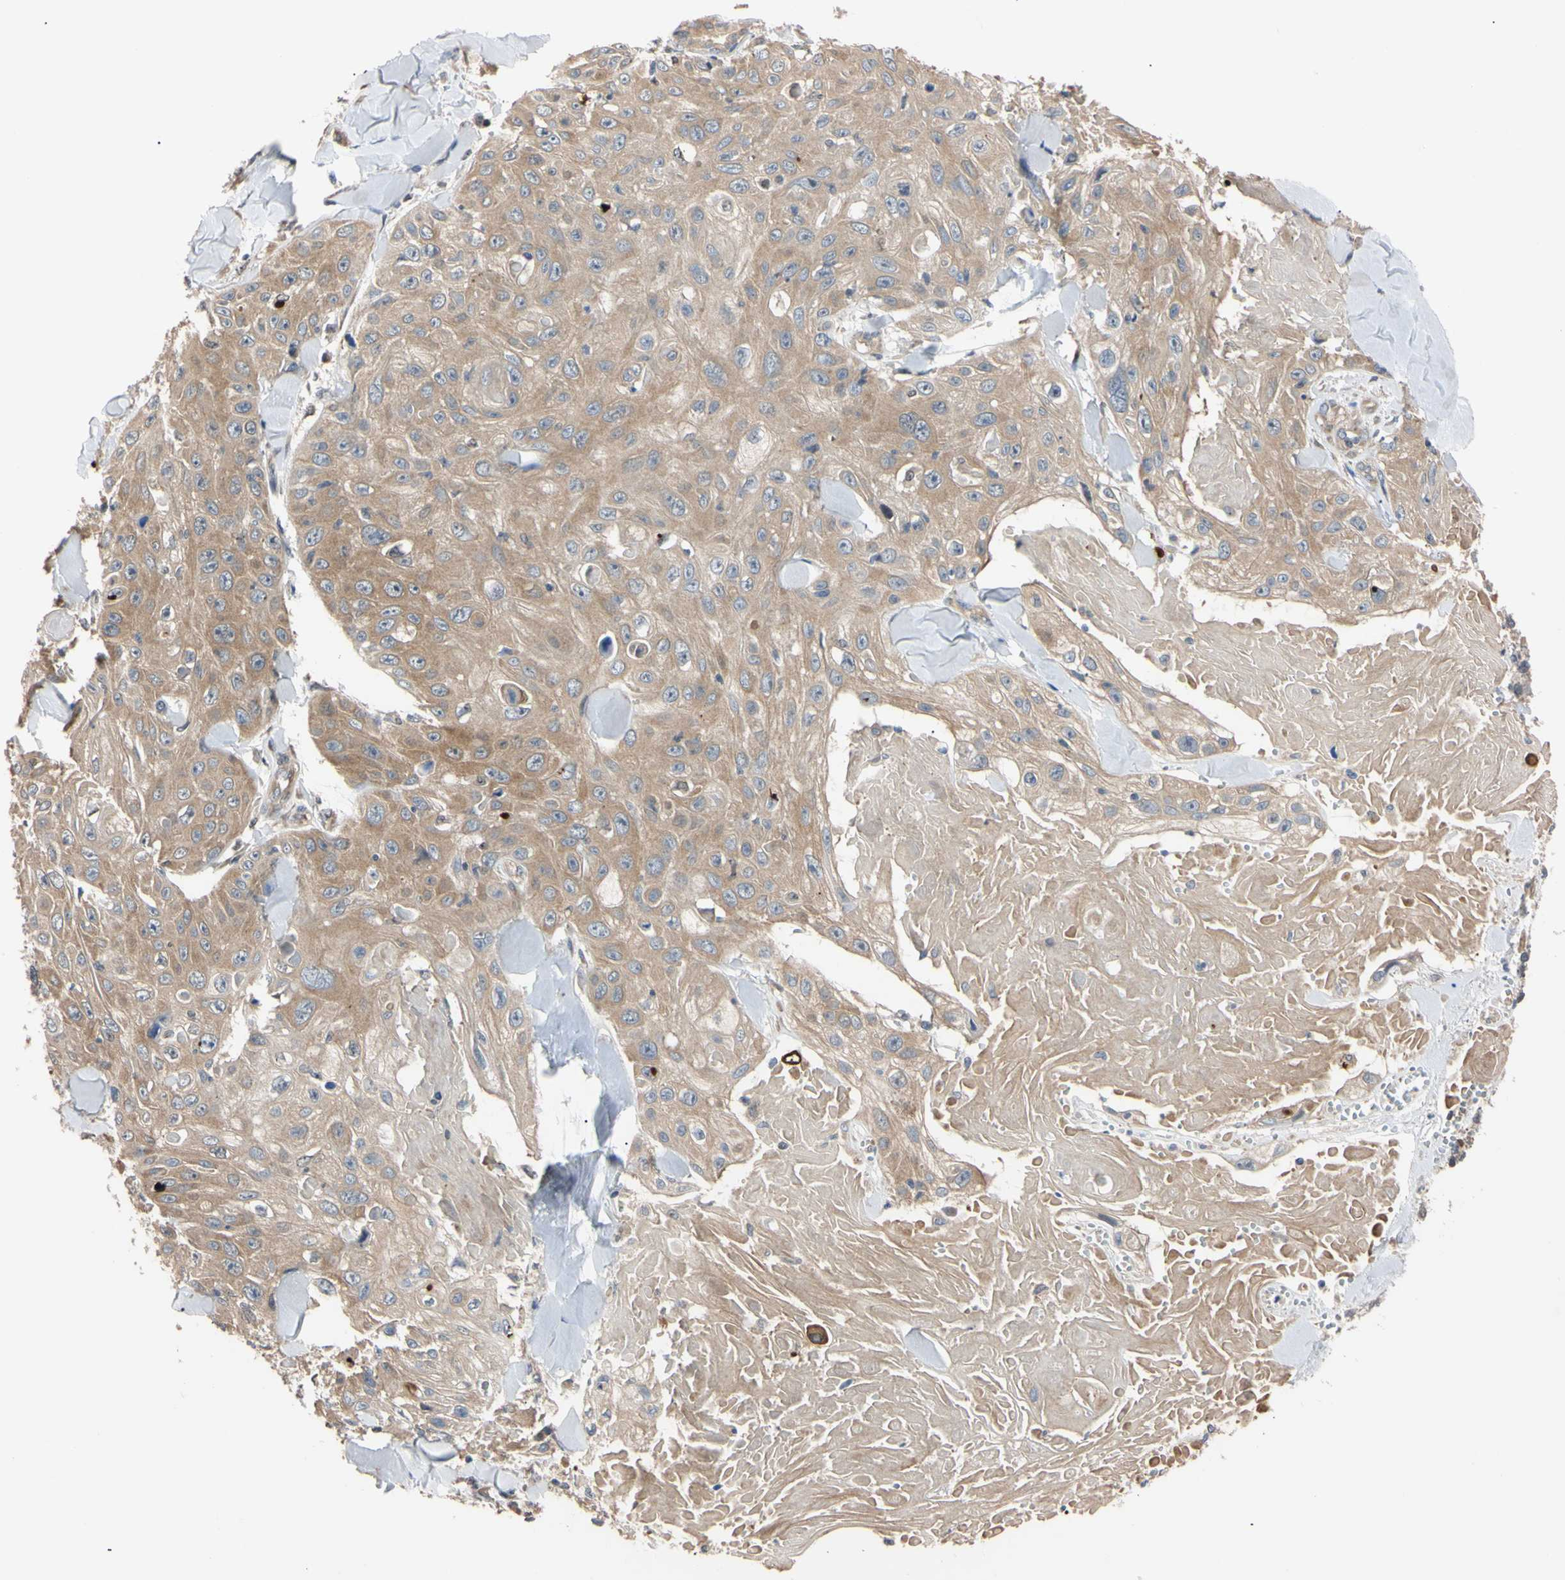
{"staining": {"intensity": "moderate", "quantity": "<25%", "location": "cytoplasmic/membranous"}, "tissue": "skin cancer", "cell_type": "Tumor cells", "image_type": "cancer", "snomed": [{"axis": "morphology", "description": "Squamous cell carcinoma, NOS"}, {"axis": "topography", "description": "Skin"}], "caption": "Protein staining demonstrates moderate cytoplasmic/membranous expression in about <25% of tumor cells in skin cancer. The staining is performed using DAB (3,3'-diaminobenzidine) brown chromogen to label protein expression. The nuclei are counter-stained blue using hematoxylin.", "gene": "RARS1", "patient": {"sex": "male", "age": 86}}